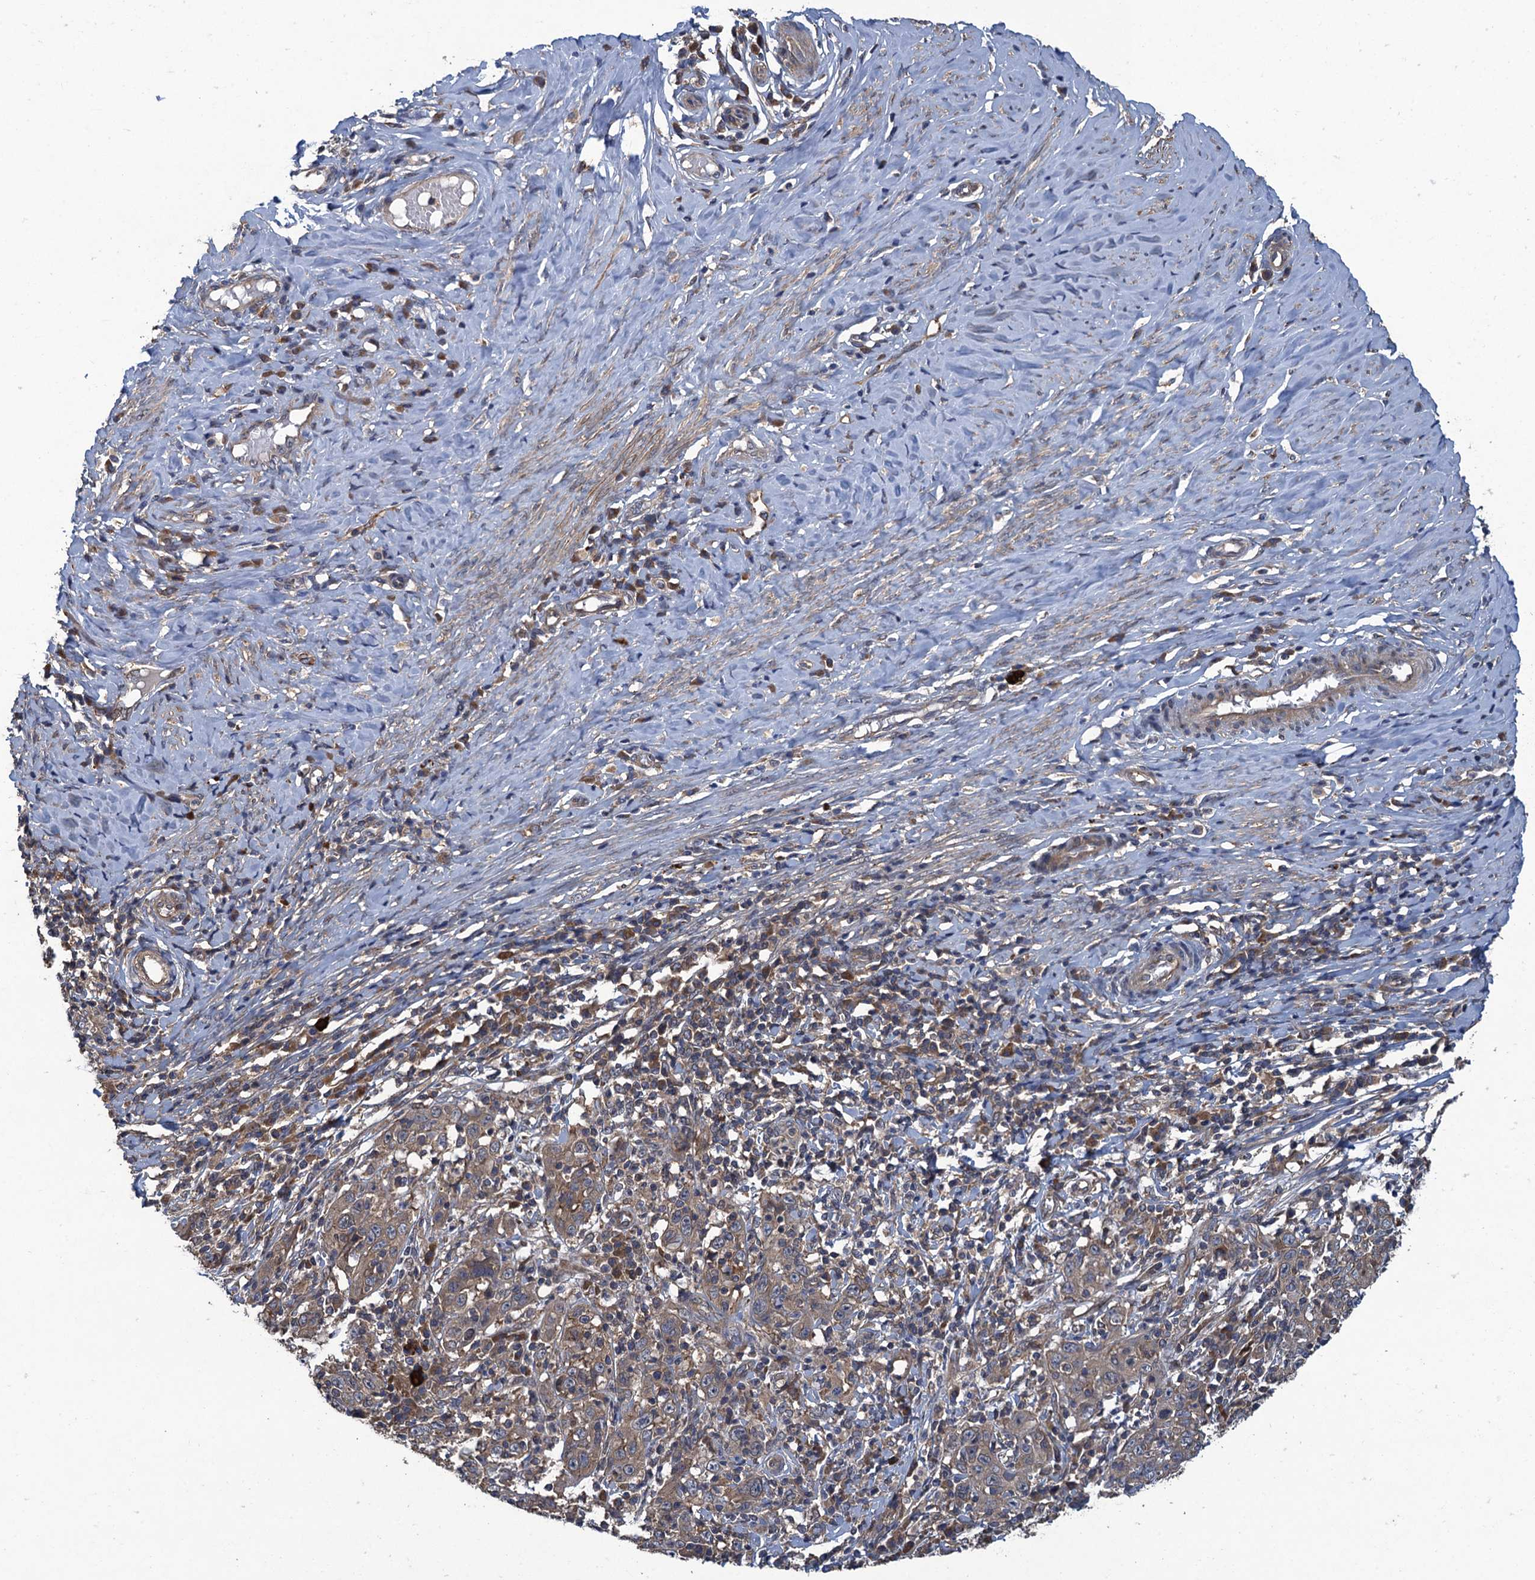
{"staining": {"intensity": "moderate", "quantity": ">75%", "location": "cytoplasmic/membranous"}, "tissue": "cervical cancer", "cell_type": "Tumor cells", "image_type": "cancer", "snomed": [{"axis": "morphology", "description": "Squamous cell carcinoma, NOS"}, {"axis": "topography", "description": "Cervix"}], "caption": "Protein positivity by IHC shows moderate cytoplasmic/membranous positivity in approximately >75% of tumor cells in cervical cancer.", "gene": "CNTN5", "patient": {"sex": "female", "age": 46}}